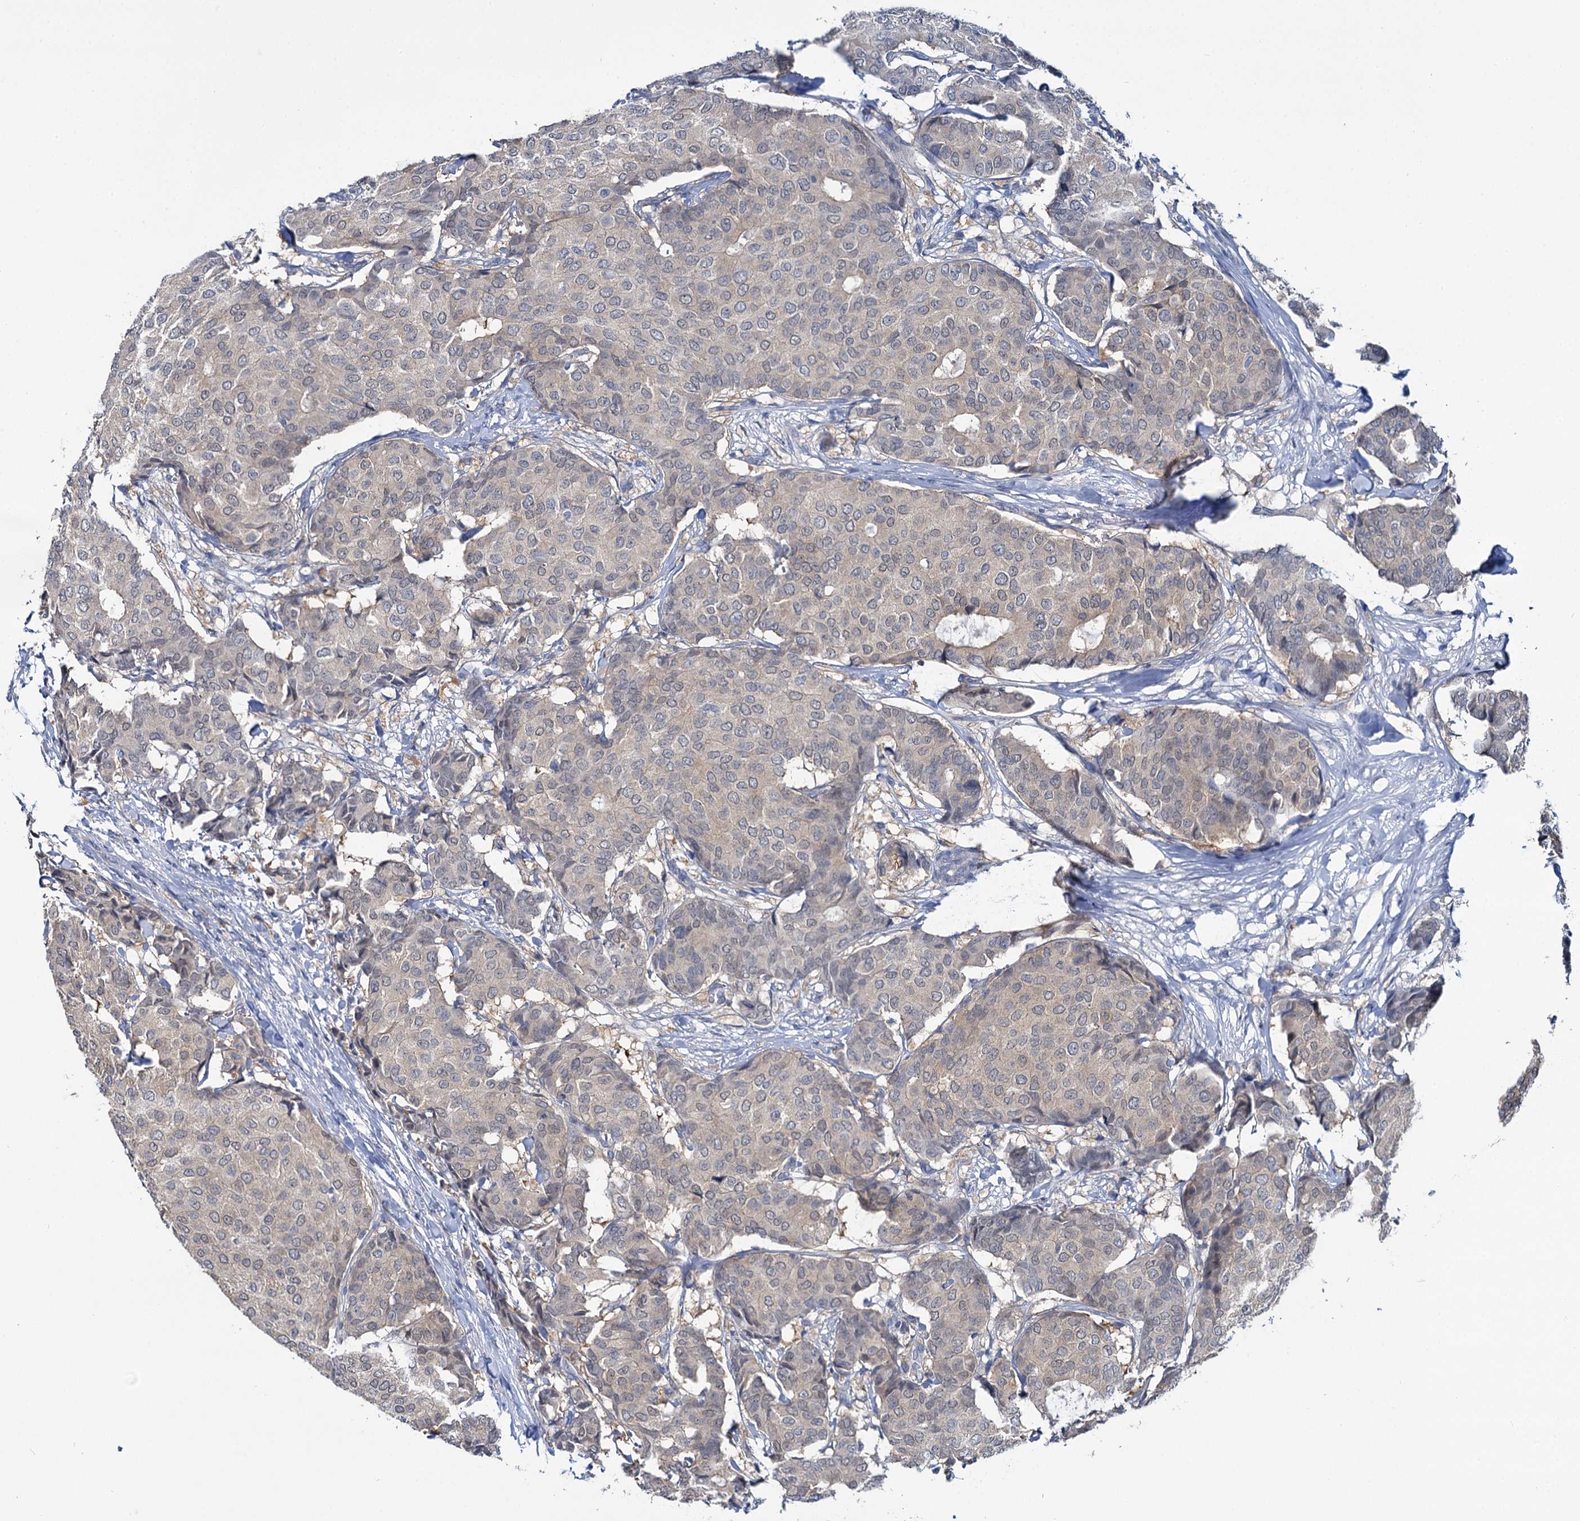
{"staining": {"intensity": "negative", "quantity": "none", "location": "none"}, "tissue": "breast cancer", "cell_type": "Tumor cells", "image_type": "cancer", "snomed": [{"axis": "morphology", "description": "Duct carcinoma"}, {"axis": "topography", "description": "Breast"}], "caption": "There is no significant expression in tumor cells of breast cancer (infiltrating ductal carcinoma).", "gene": "ANKRD42", "patient": {"sex": "female", "age": 75}}